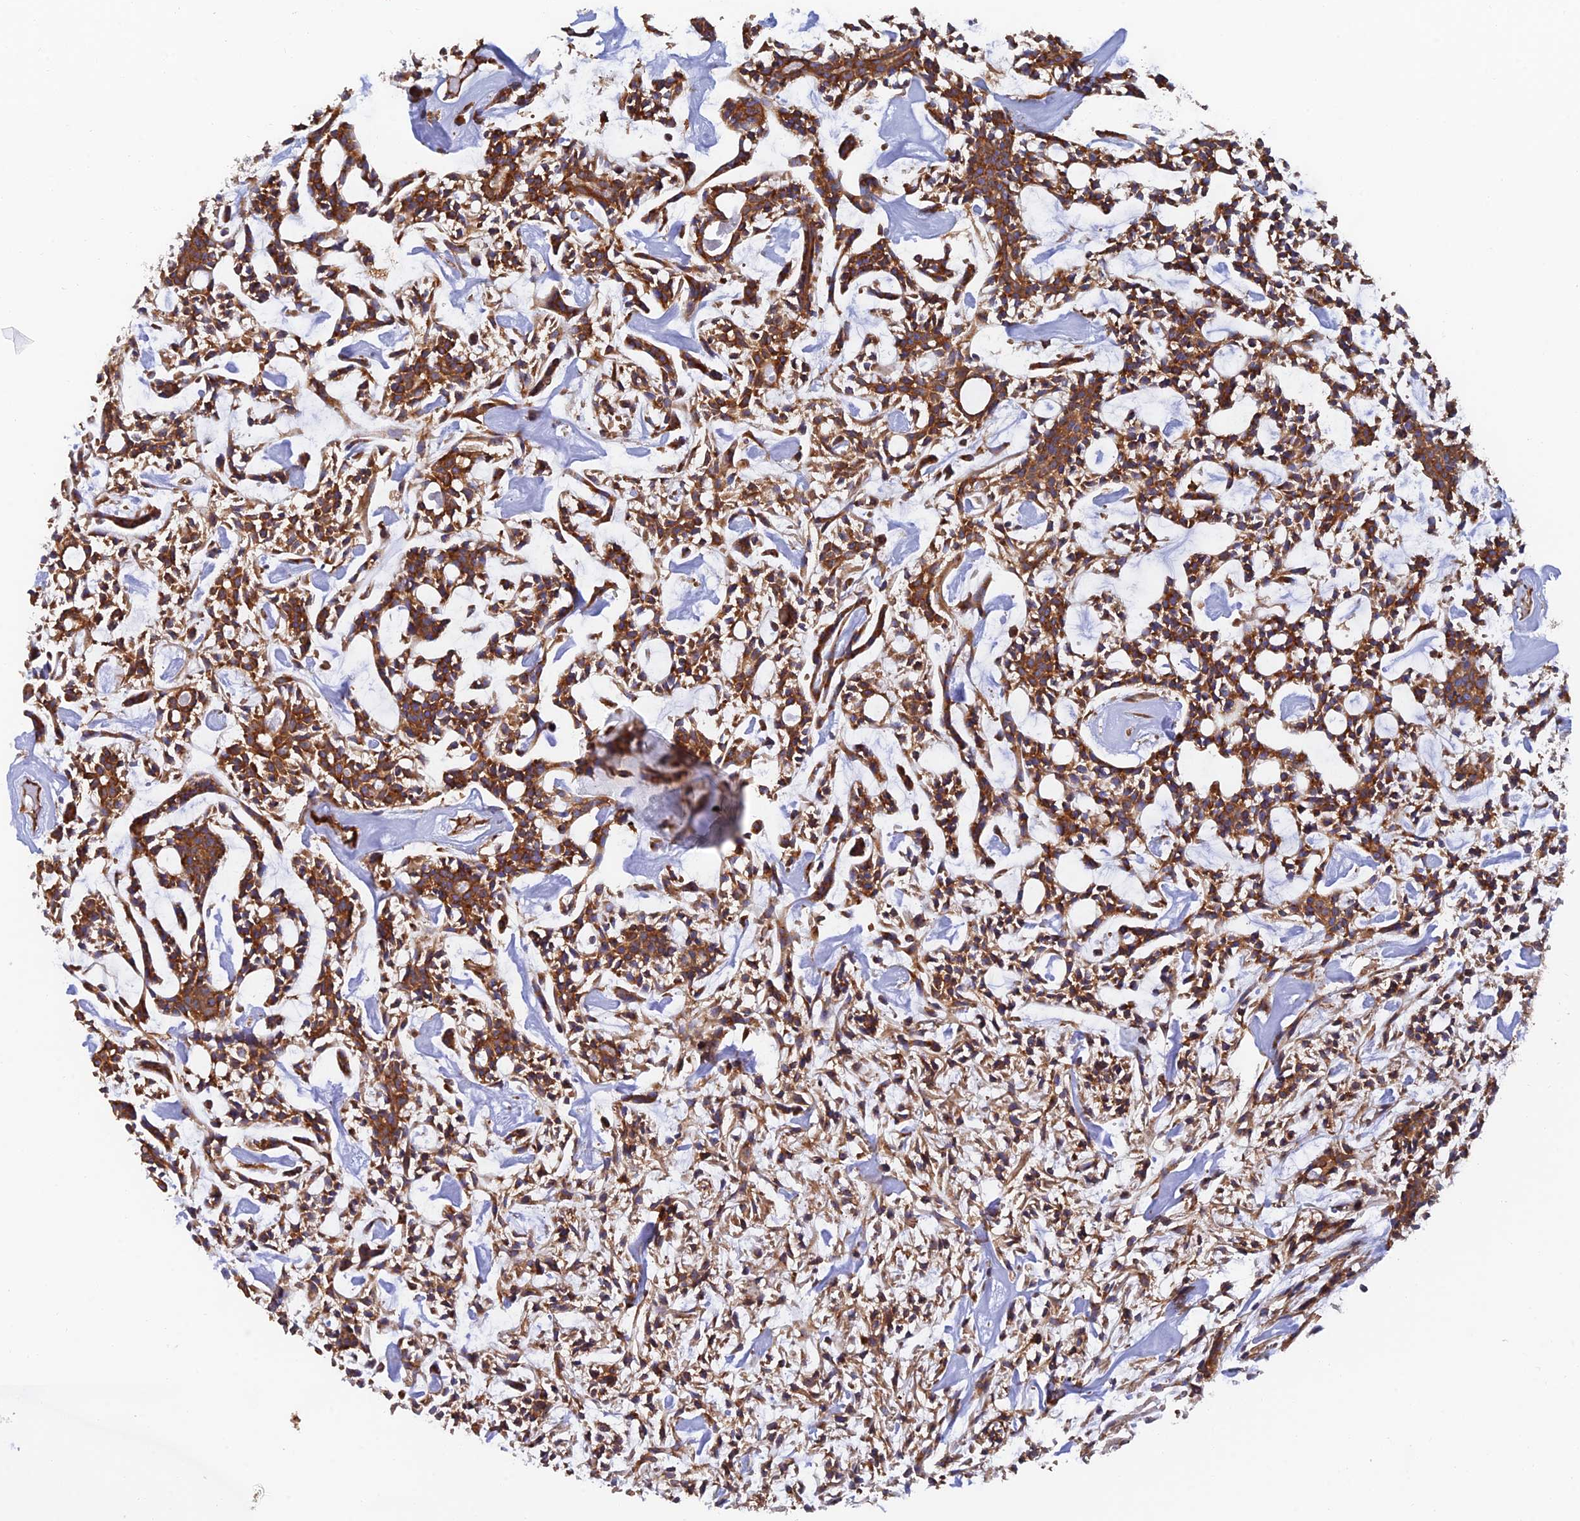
{"staining": {"intensity": "strong", "quantity": ">75%", "location": "cytoplasmic/membranous"}, "tissue": "head and neck cancer", "cell_type": "Tumor cells", "image_type": "cancer", "snomed": [{"axis": "morphology", "description": "Adenocarcinoma, NOS"}, {"axis": "topography", "description": "Salivary gland"}, {"axis": "topography", "description": "Head-Neck"}], "caption": "Head and neck cancer (adenocarcinoma) stained with a brown dye shows strong cytoplasmic/membranous positive expression in approximately >75% of tumor cells.", "gene": "DCTN2", "patient": {"sex": "male", "age": 55}}